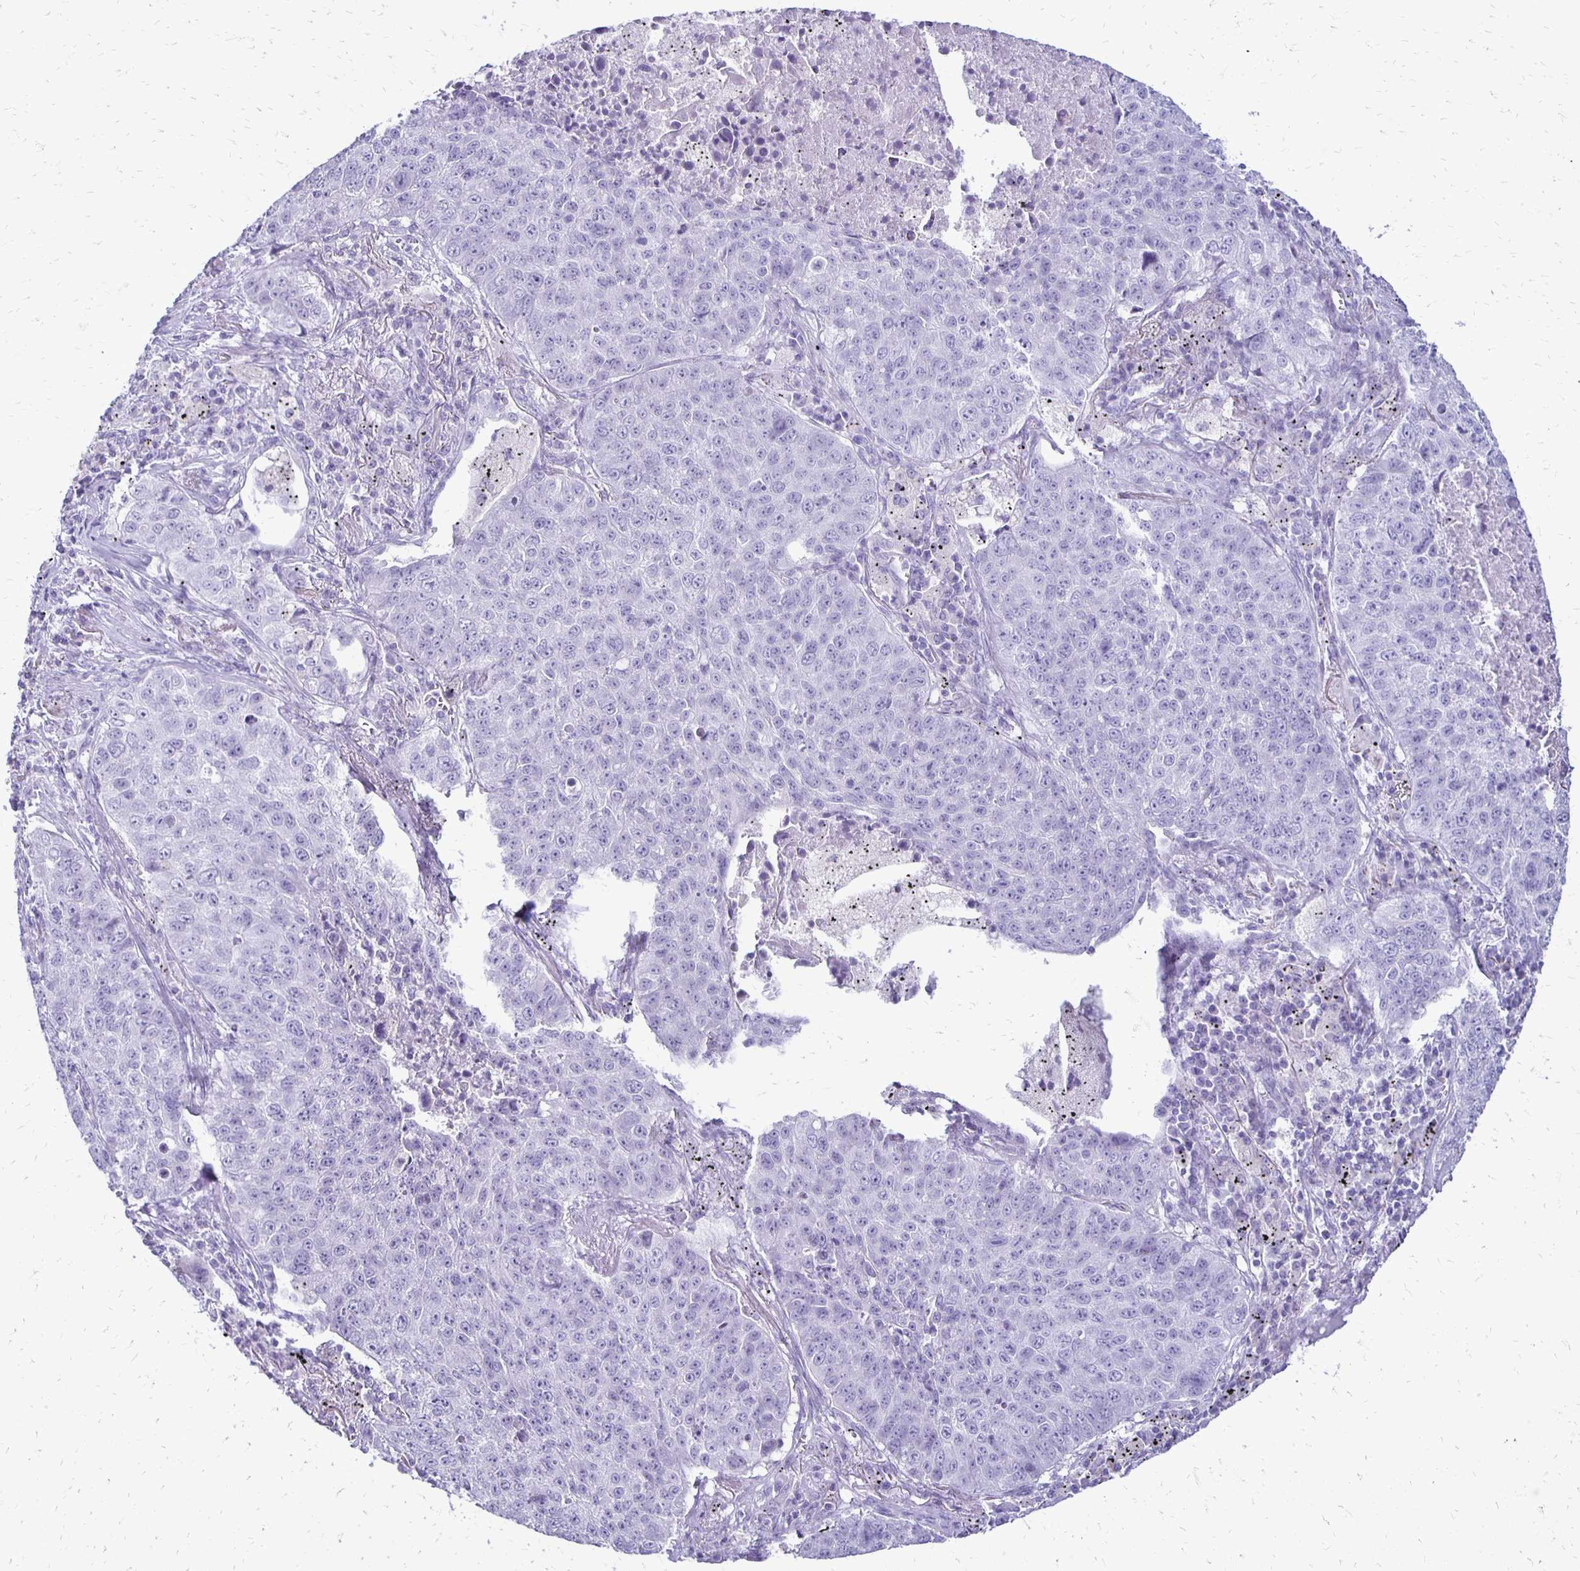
{"staining": {"intensity": "negative", "quantity": "none", "location": "none"}, "tissue": "lung cancer", "cell_type": "Tumor cells", "image_type": "cancer", "snomed": [{"axis": "morphology", "description": "Normal morphology"}, {"axis": "morphology", "description": "Aneuploidy"}, {"axis": "morphology", "description": "Squamous cell carcinoma, NOS"}, {"axis": "topography", "description": "Lymph node"}, {"axis": "topography", "description": "Lung"}], "caption": "There is no significant positivity in tumor cells of lung cancer (aneuploidy).", "gene": "RYR1", "patient": {"sex": "female", "age": 76}}